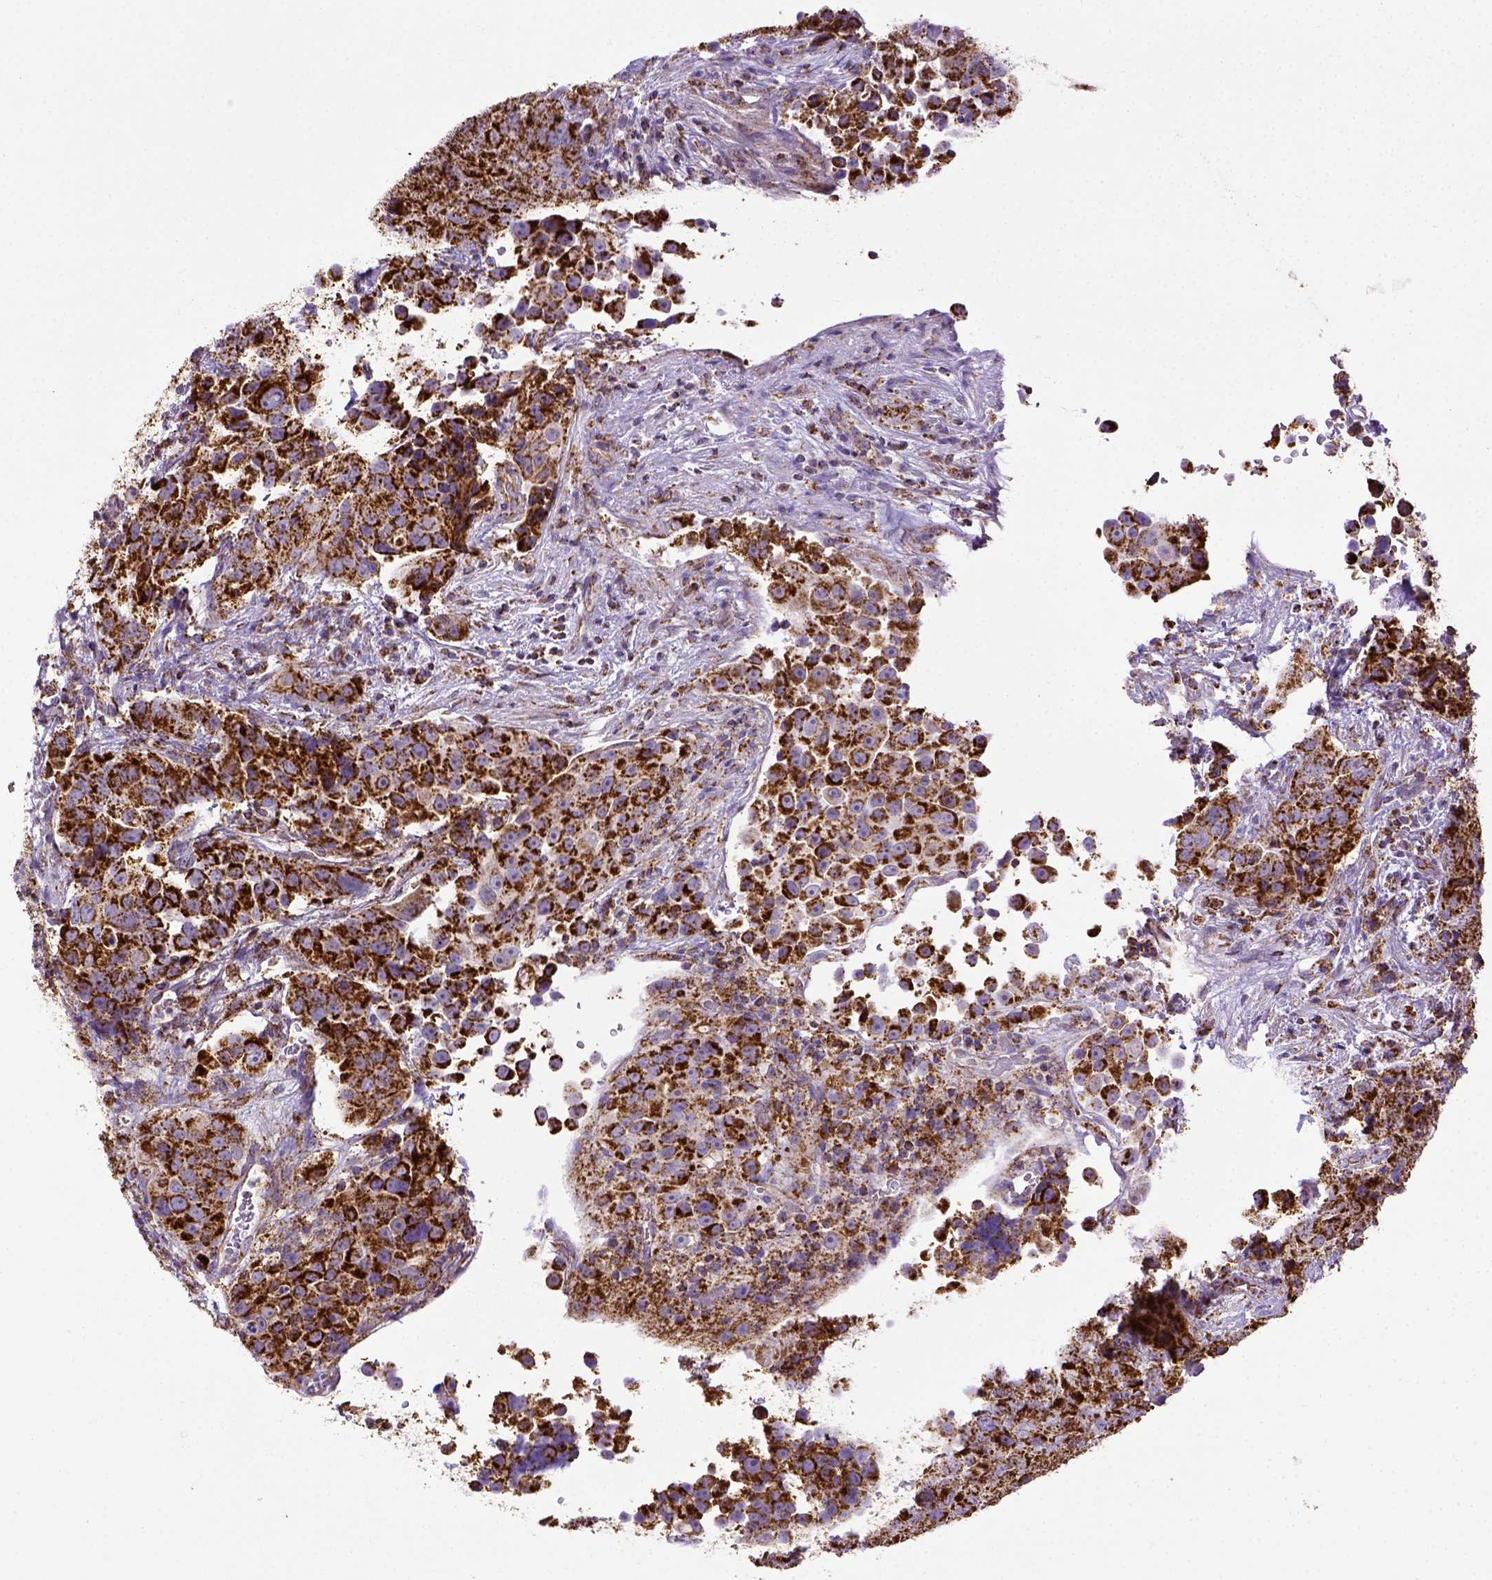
{"staining": {"intensity": "strong", "quantity": ">75%", "location": "cytoplasmic/membranous"}, "tissue": "urothelial cancer", "cell_type": "Tumor cells", "image_type": "cancer", "snomed": [{"axis": "morphology", "description": "Urothelial carcinoma, NOS"}, {"axis": "topography", "description": "Urinary bladder"}], "caption": "Approximately >75% of tumor cells in urothelial cancer reveal strong cytoplasmic/membranous protein staining as visualized by brown immunohistochemical staining.", "gene": "MT-CO1", "patient": {"sex": "male", "age": 52}}